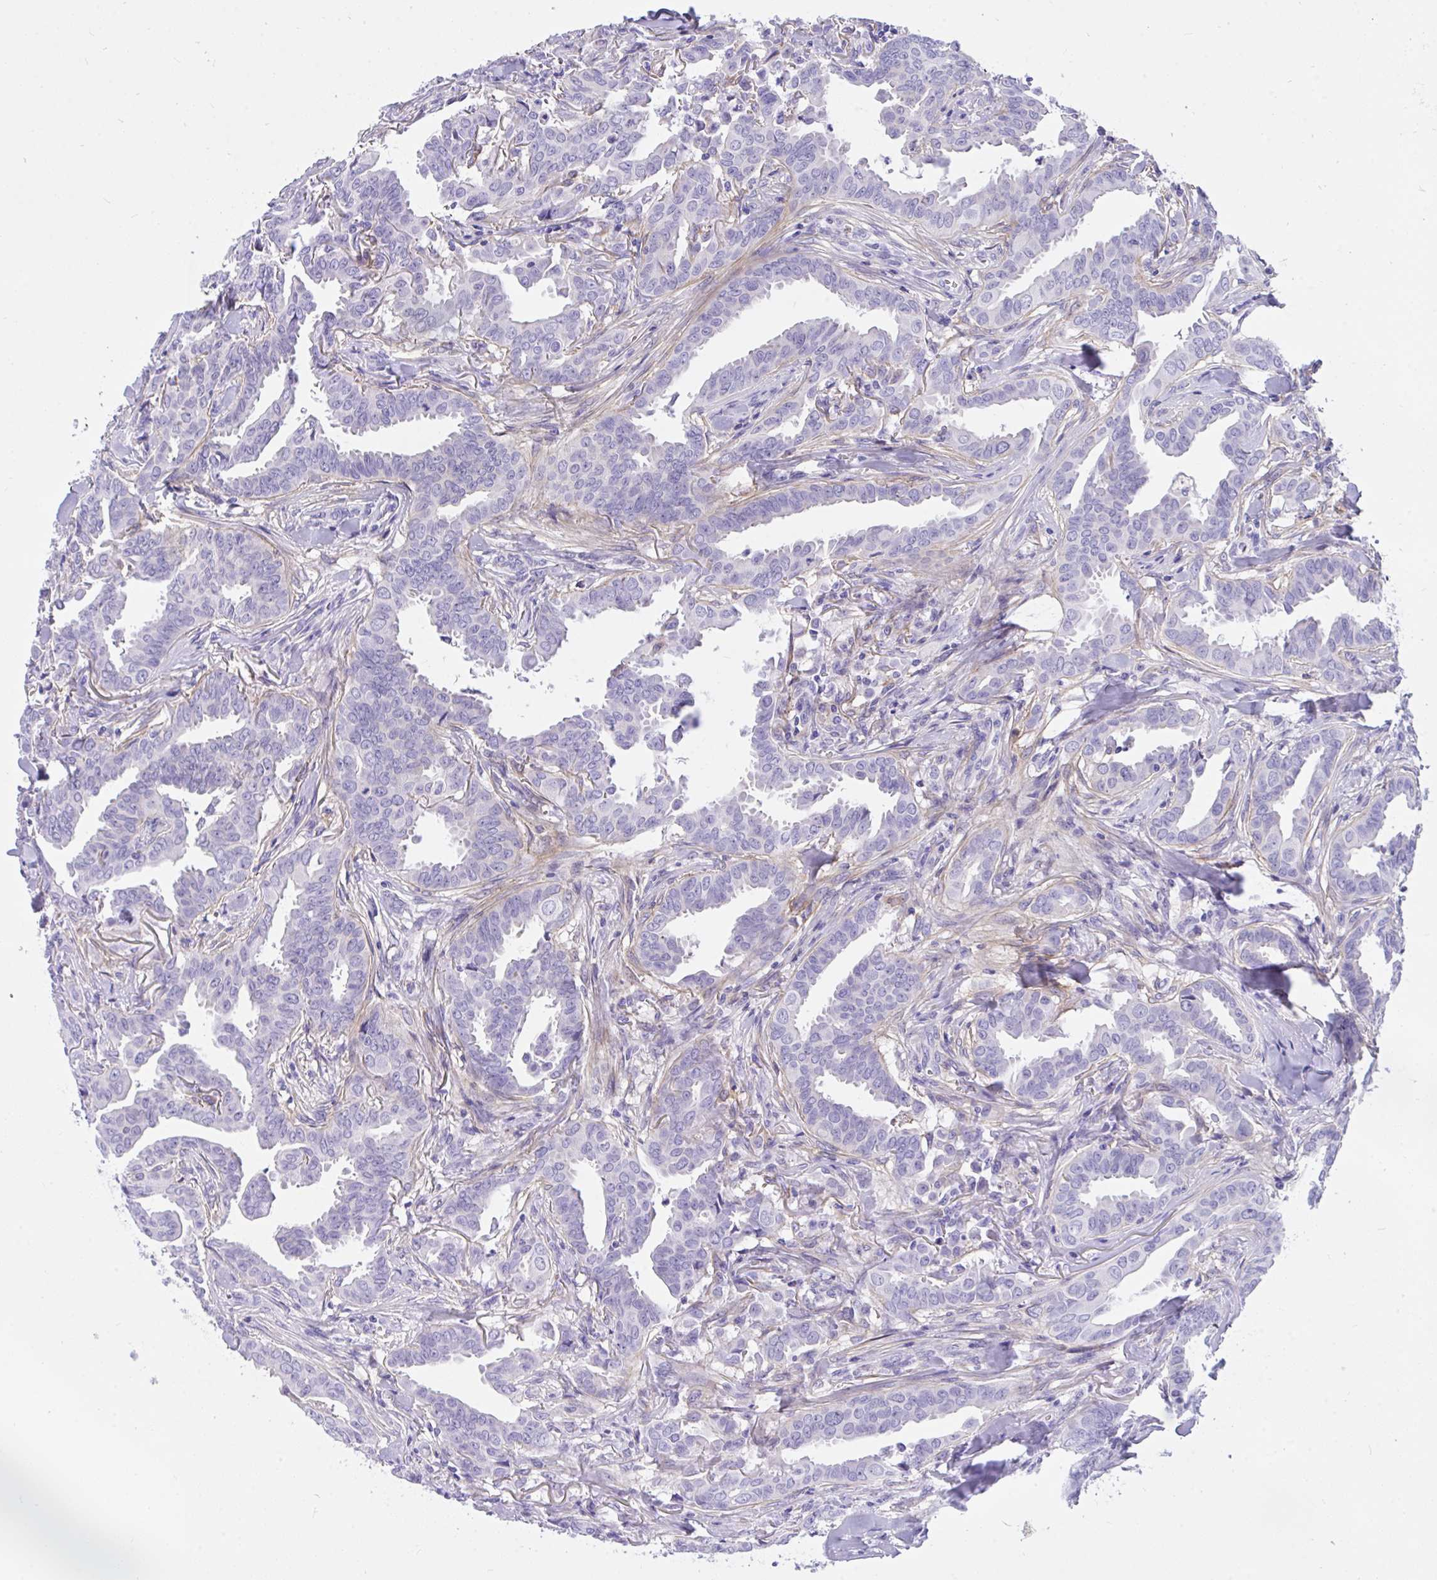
{"staining": {"intensity": "negative", "quantity": "none", "location": "none"}, "tissue": "breast cancer", "cell_type": "Tumor cells", "image_type": "cancer", "snomed": [{"axis": "morphology", "description": "Duct carcinoma"}, {"axis": "topography", "description": "Breast"}], "caption": "Immunohistochemistry photomicrograph of breast intraductal carcinoma stained for a protein (brown), which reveals no expression in tumor cells. (DAB IHC with hematoxylin counter stain).", "gene": "TLN2", "patient": {"sex": "female", "age": 45}}